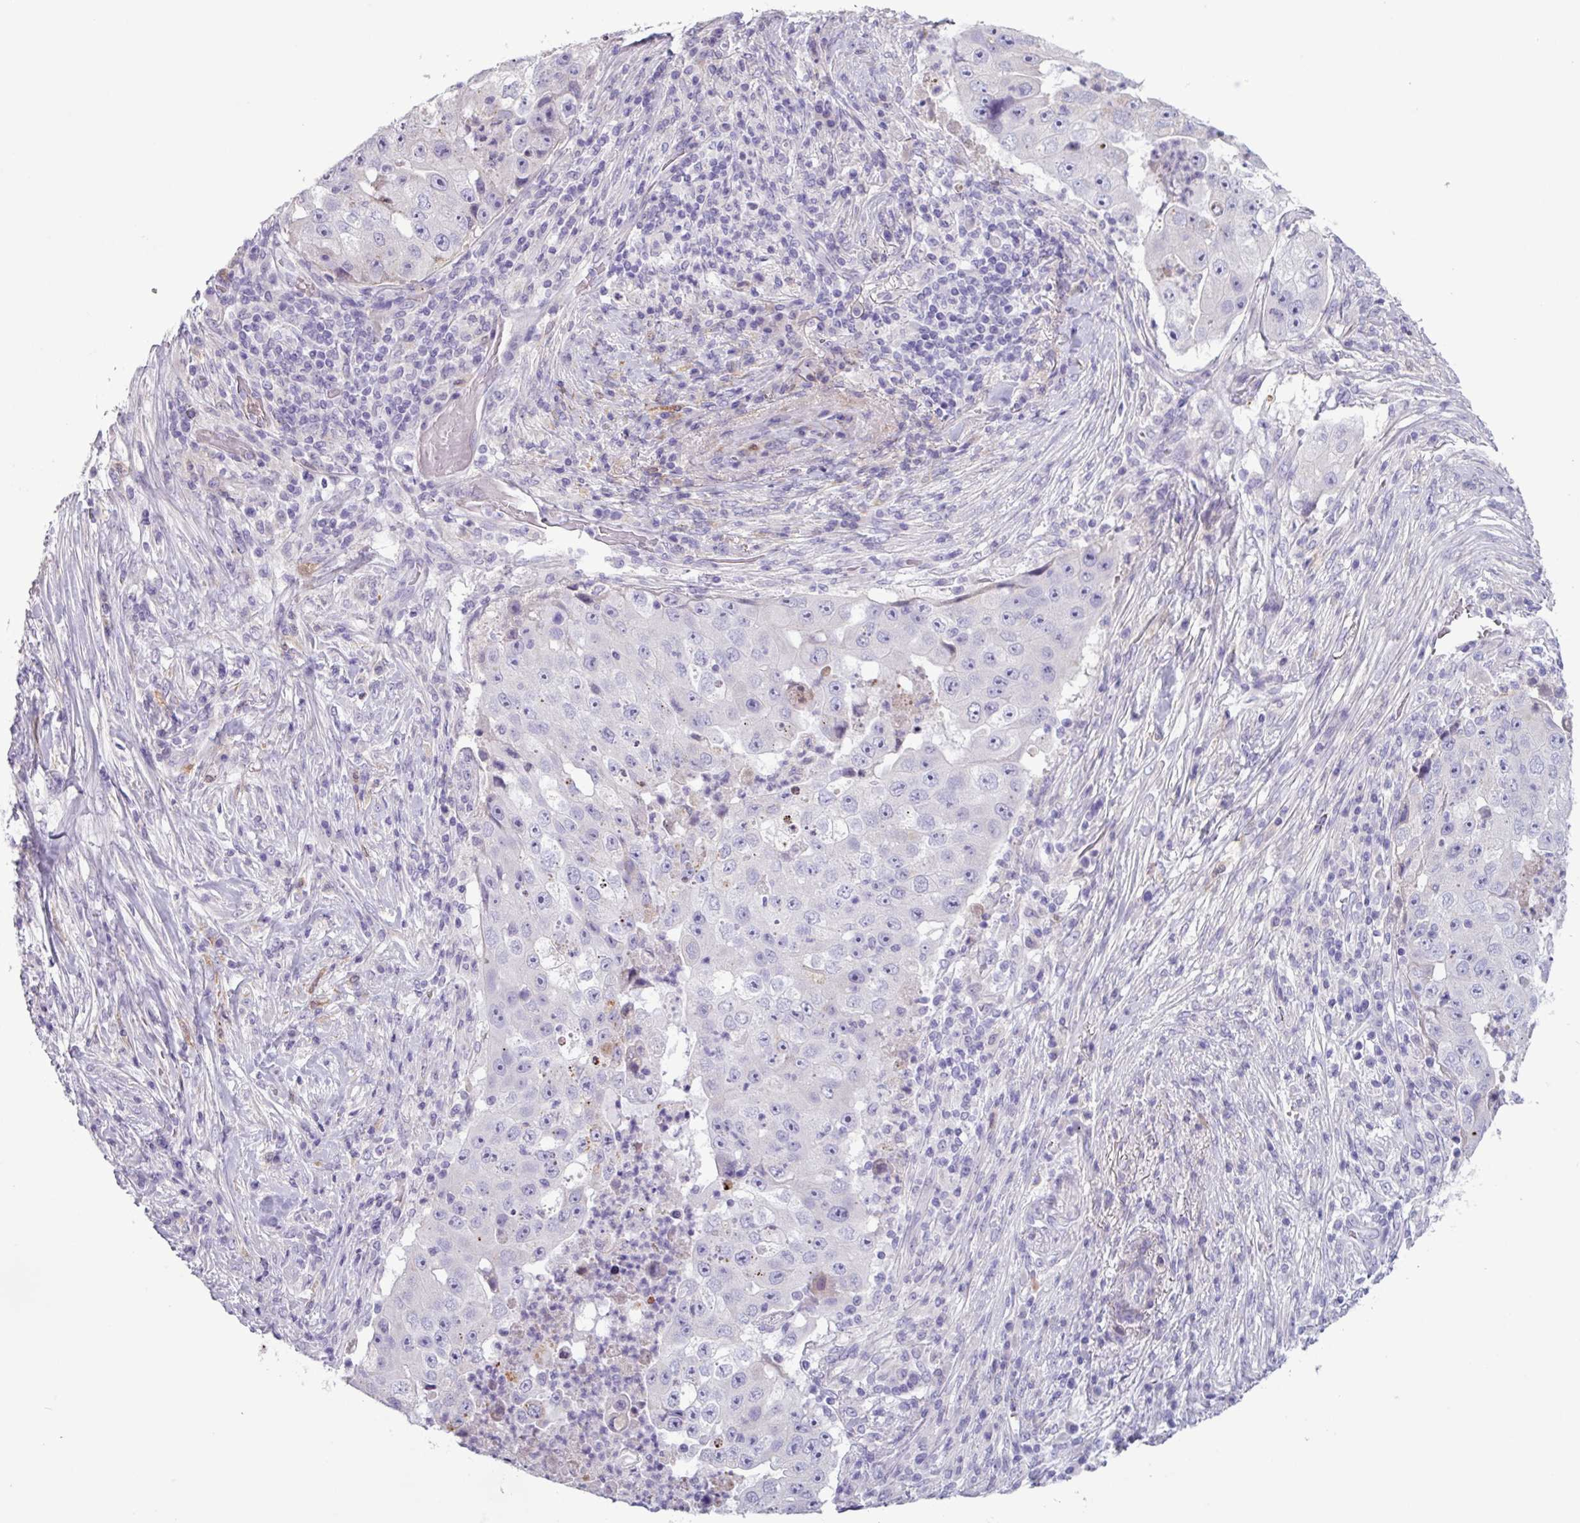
{"staining": {"intensity": "negative", "quantity": "none", "location": "none"}, "tissue": "lung cancer", "cell_type": "Tumor cells", "image_type": "cancer", "snomed": [{"axis": "morphology", "description": "Squamous cell carcinoma, NOS"}, {"axis": "topography", "description": "Lung"}], "caption": "Lung squamous cell carcinoma was stained to show a protein in brown. There is no significant staining in tumor cells.", "gene": "C4B", "patient": {"sex": "male", "age": 64}}